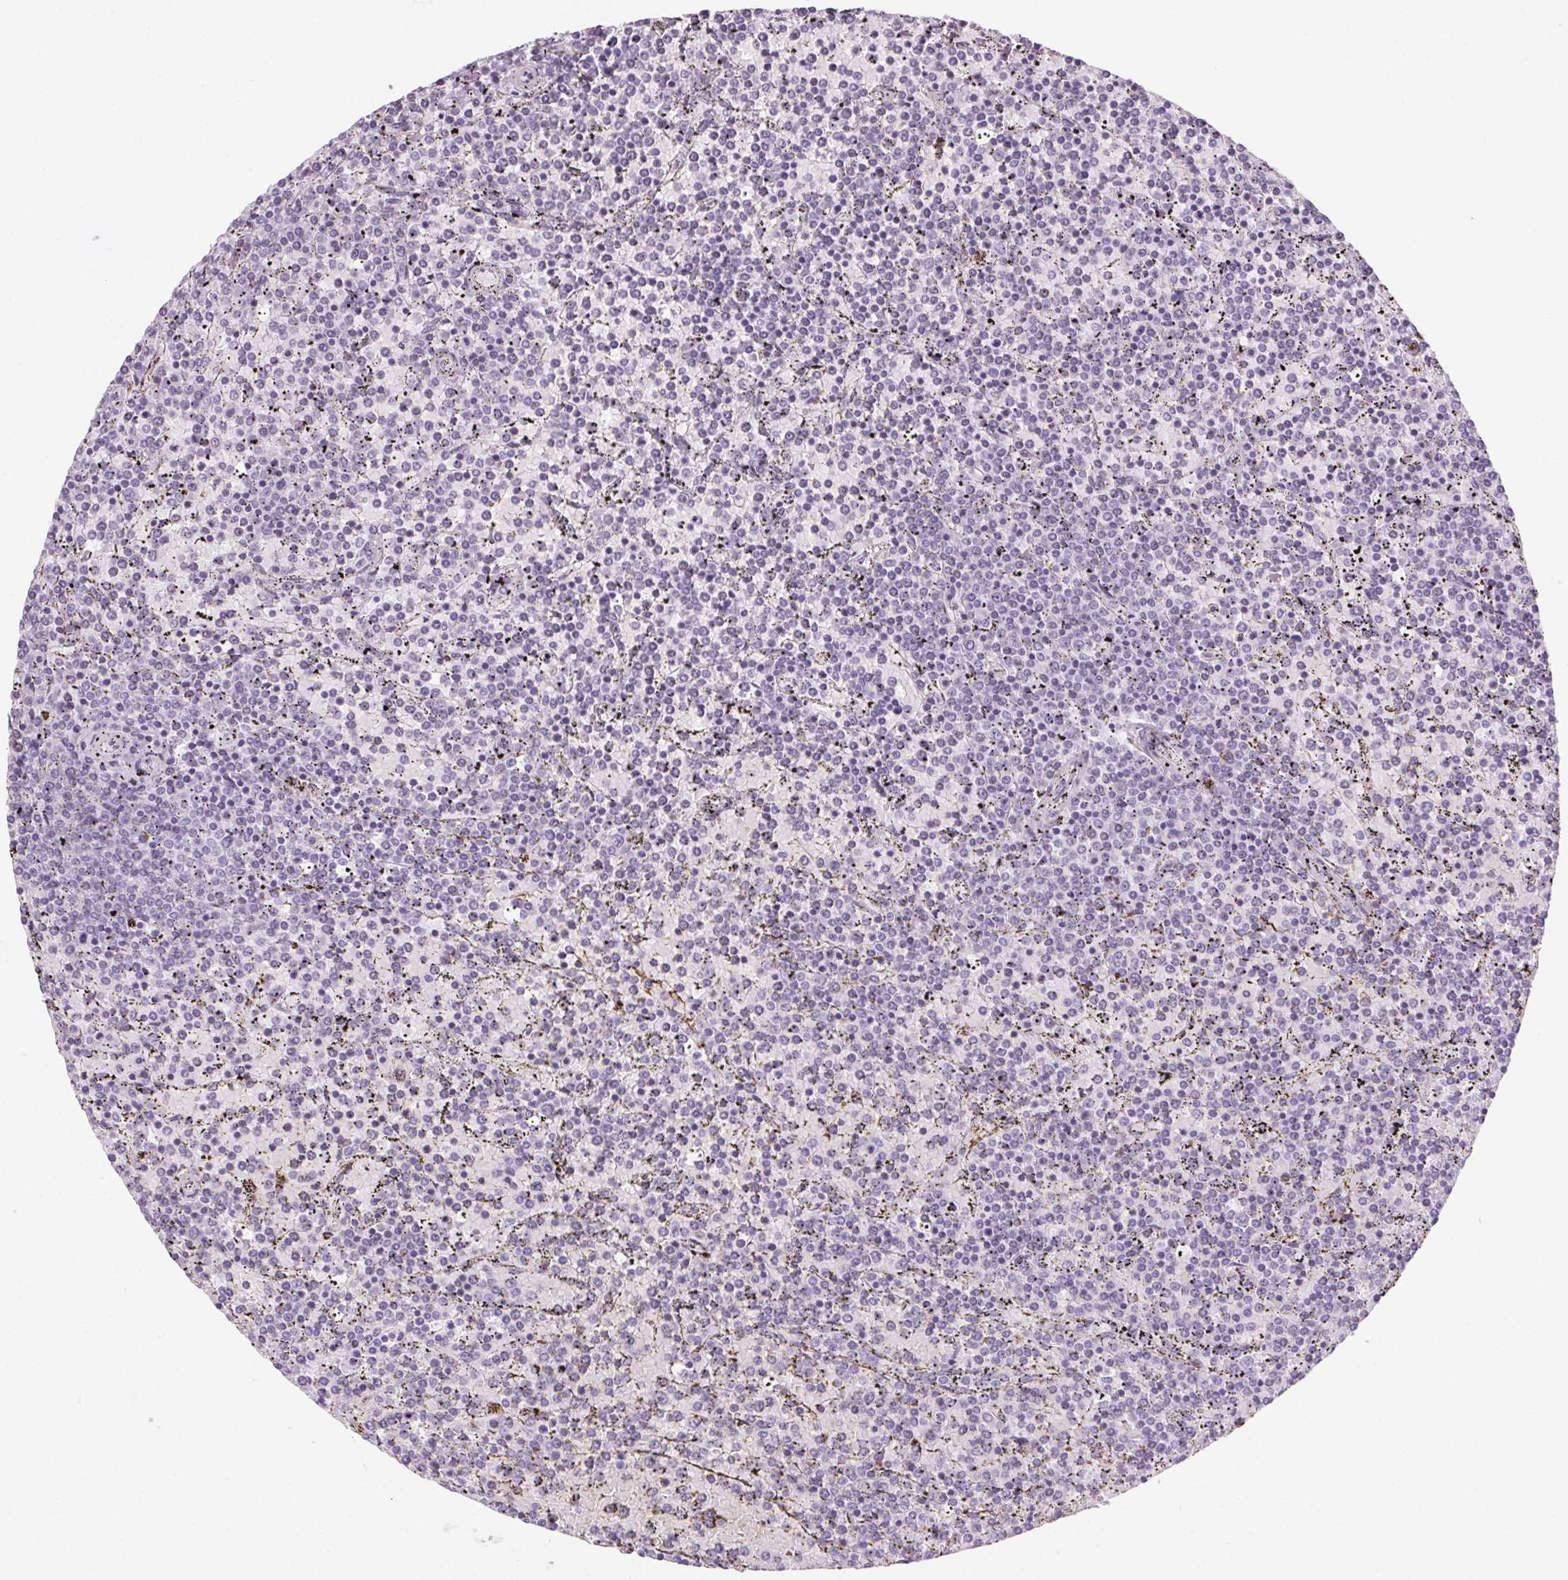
{"staining": {"intensity": "negative", "quantity": "none", "location": "none"}, "tissue": "lymphoma", "cell_type": "Tumor cells", "image_type": "cancer", "snomed": [{"axis": "morphology", "description": "Malignant lymphoma, non-Hodgkin's type, Low grade"}, {"axis": "topography", "description": "Spleen"}], "caption": "A photomicrograph of human lymphoma is negative for staining in tumor cells.", "gene": "LRP2", "patient": {"sex": "female", "age": 77}}